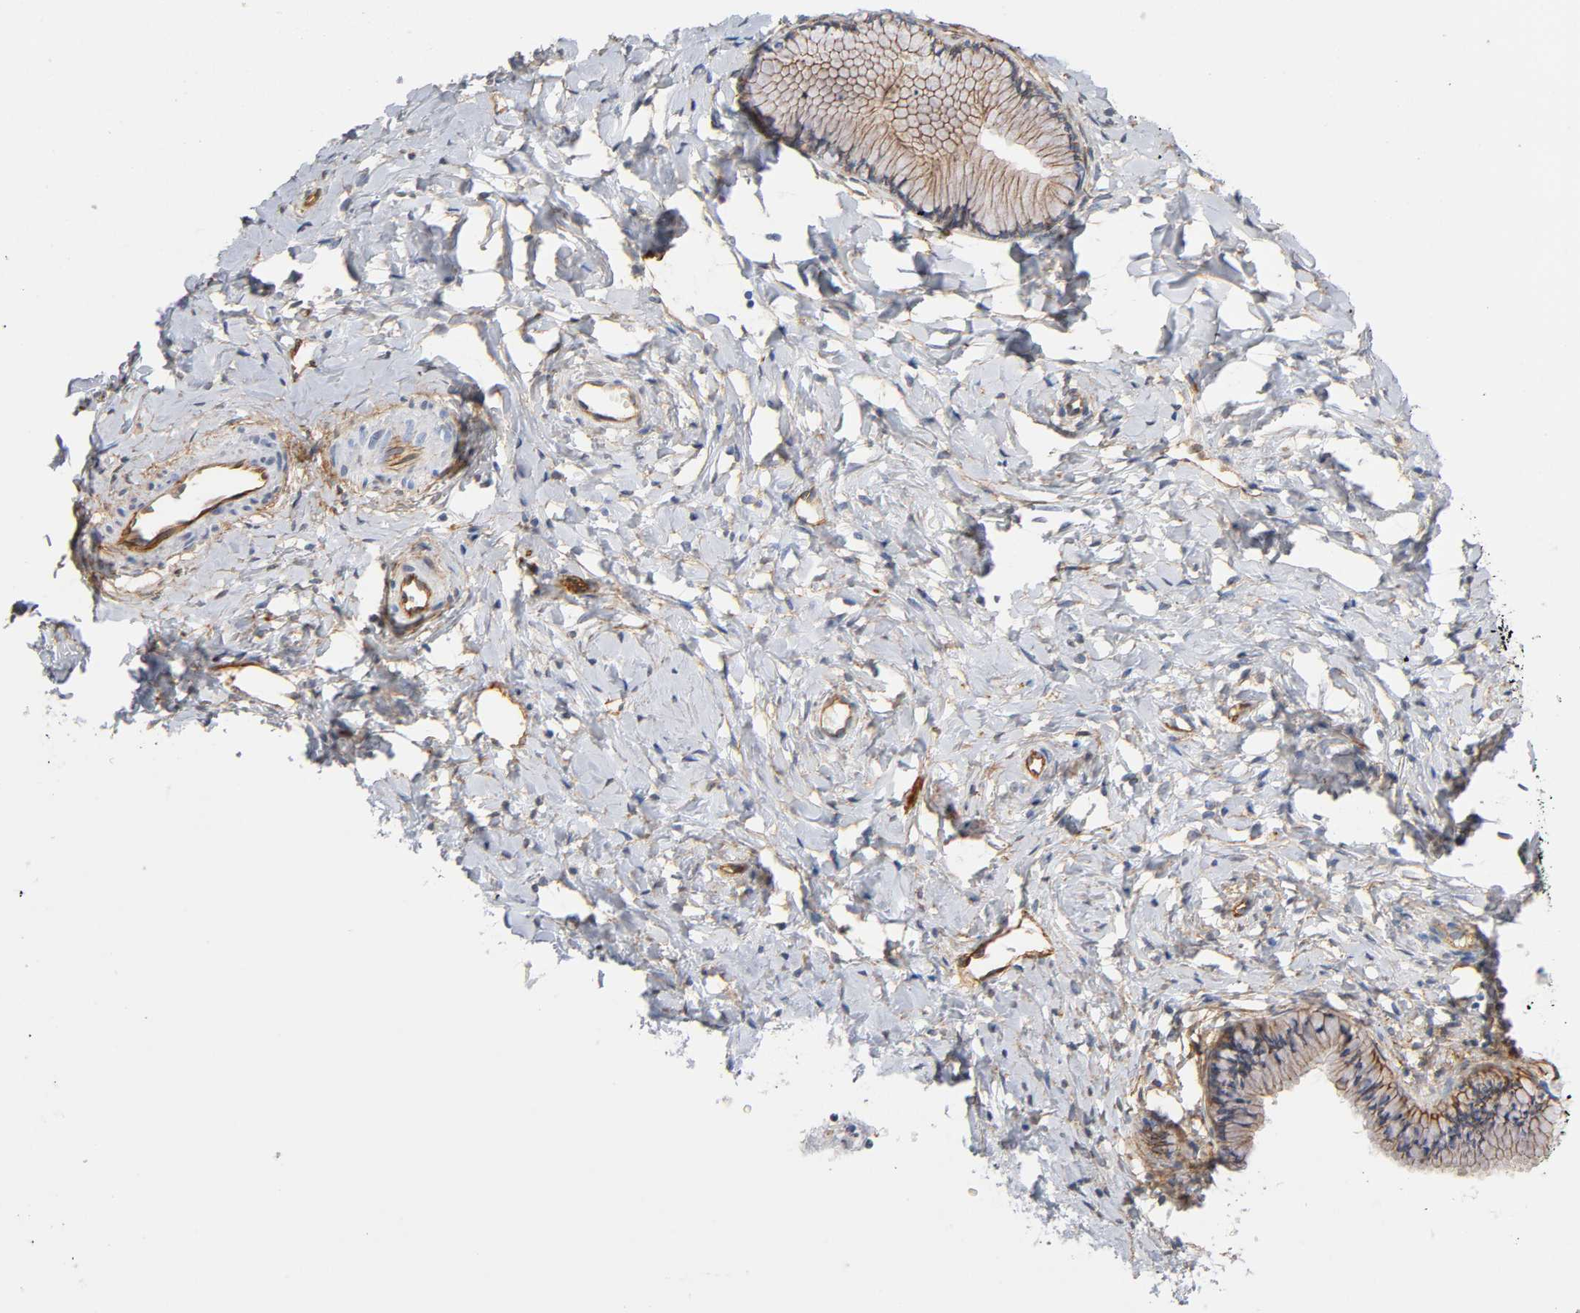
{"staining": {"intensity": "moderate", "quantity": ">75%", "location": "cytoplasmic/membranous"}, "tissue": "cervix", "cell_type": "Glandular cells", "image_type": "normal", "snomed": [{"axis": "morphology", "description": "Normal tissue, NOS"}, {"axis": "topography", "description": "Cervix"}], "caption": "Moderate cytoplasmic/membranous positivity is identified in approximately >75% of glandular cells in benign cervix.", "gene": "SPTAN1", "patient": {"sex": "female", "age": 46}}